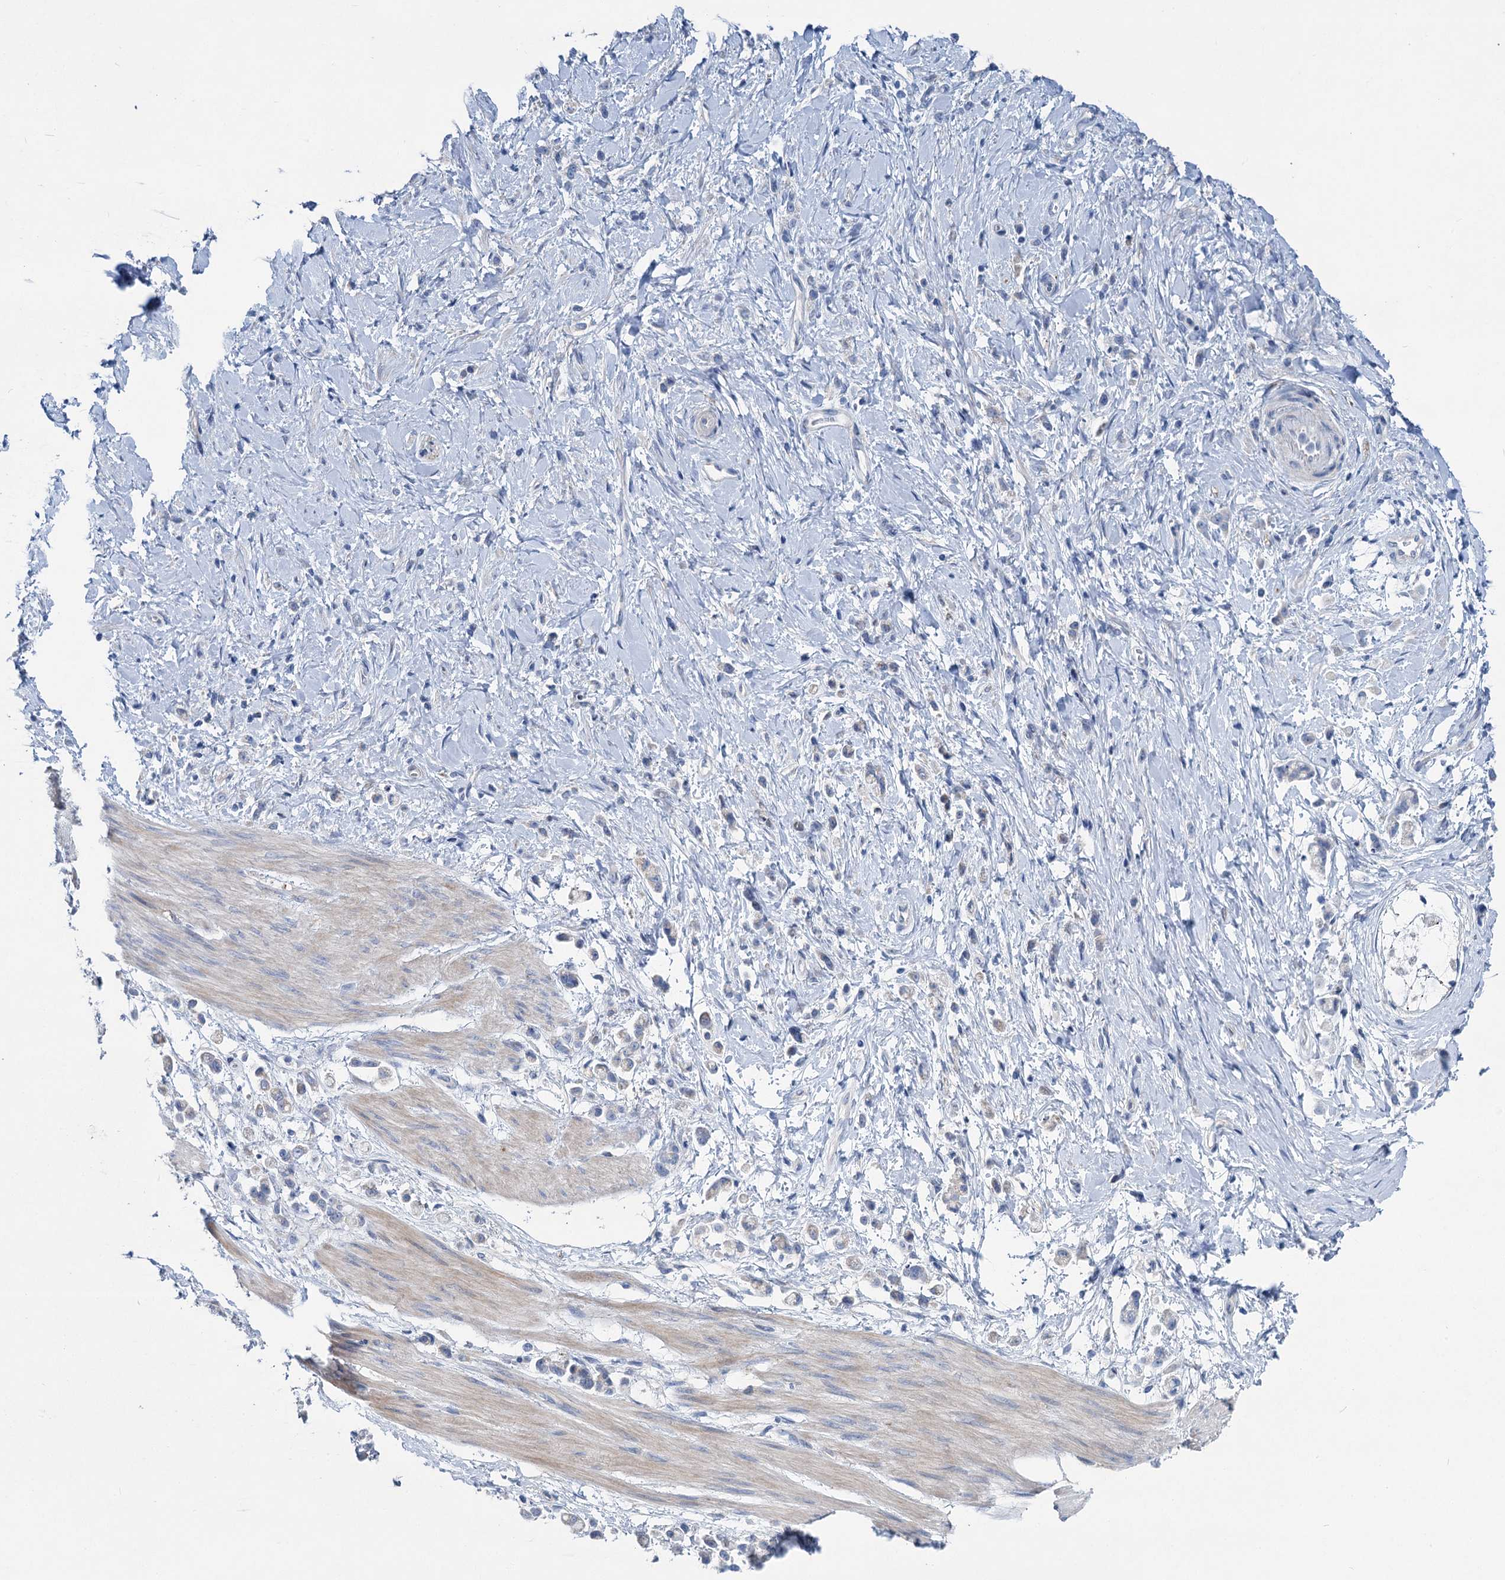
{"staining": {"intensity": "negative", "quantity": "none", "location": "none"}, "tissue": "stomach cancer", "cell_type": "Tumor cells", "image_type": "cancer", "snomed": [{"axis": "morphology", "description": "Adenocarcinoma, NOS"}, {"axis": "topography", "description": "Stomach"}], "caption": "An image of human adenocarcinoma (stomach) is negative for staining in tumor cells.", "gene": "CHDH", "patient": {"sex": "female", "age": 60}}